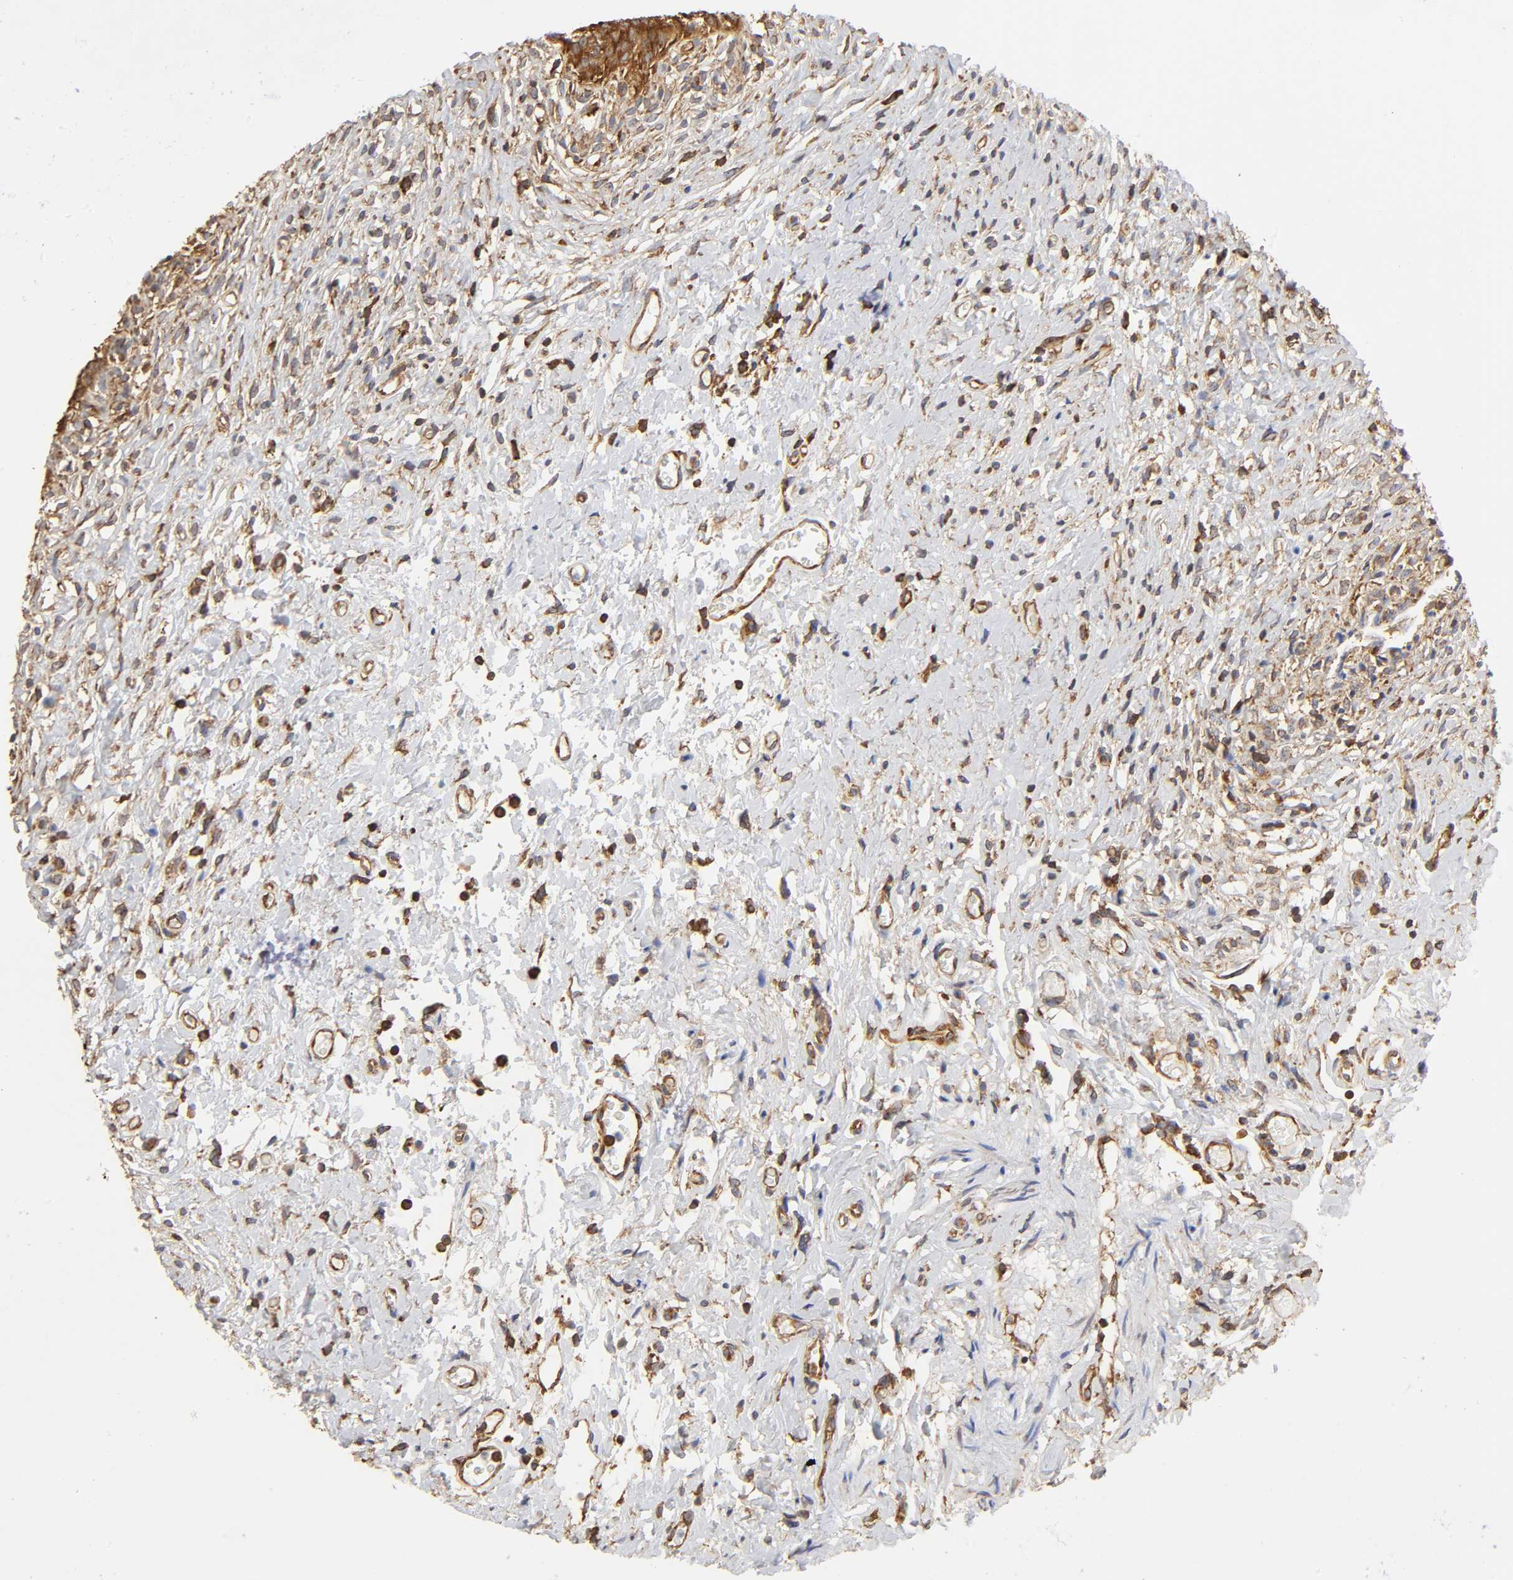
{"staining": {"intensity": "strong", "quantity": ">75%", "location": "cytoplasmic/membranous"}, "tissue": "urinary bladder", "cell_type": "Urothelial cells", "image_type": "normal", "snomed": [{"axis": "morphology", "description": "Normal tissue, NOS"}, {"axis": "topography", "description": "Urinary bladder"}], "caption": "Urinary bladder stained for a protein shows strong cytoplasmic/membranous positivity in urothelial cells. (DAB (3,3'-diaminobenzidine) = brown stain, brightfield microscopy at high magnification).", "gene": "RPL14", "patient": {"sex": "female", "age": 80}}